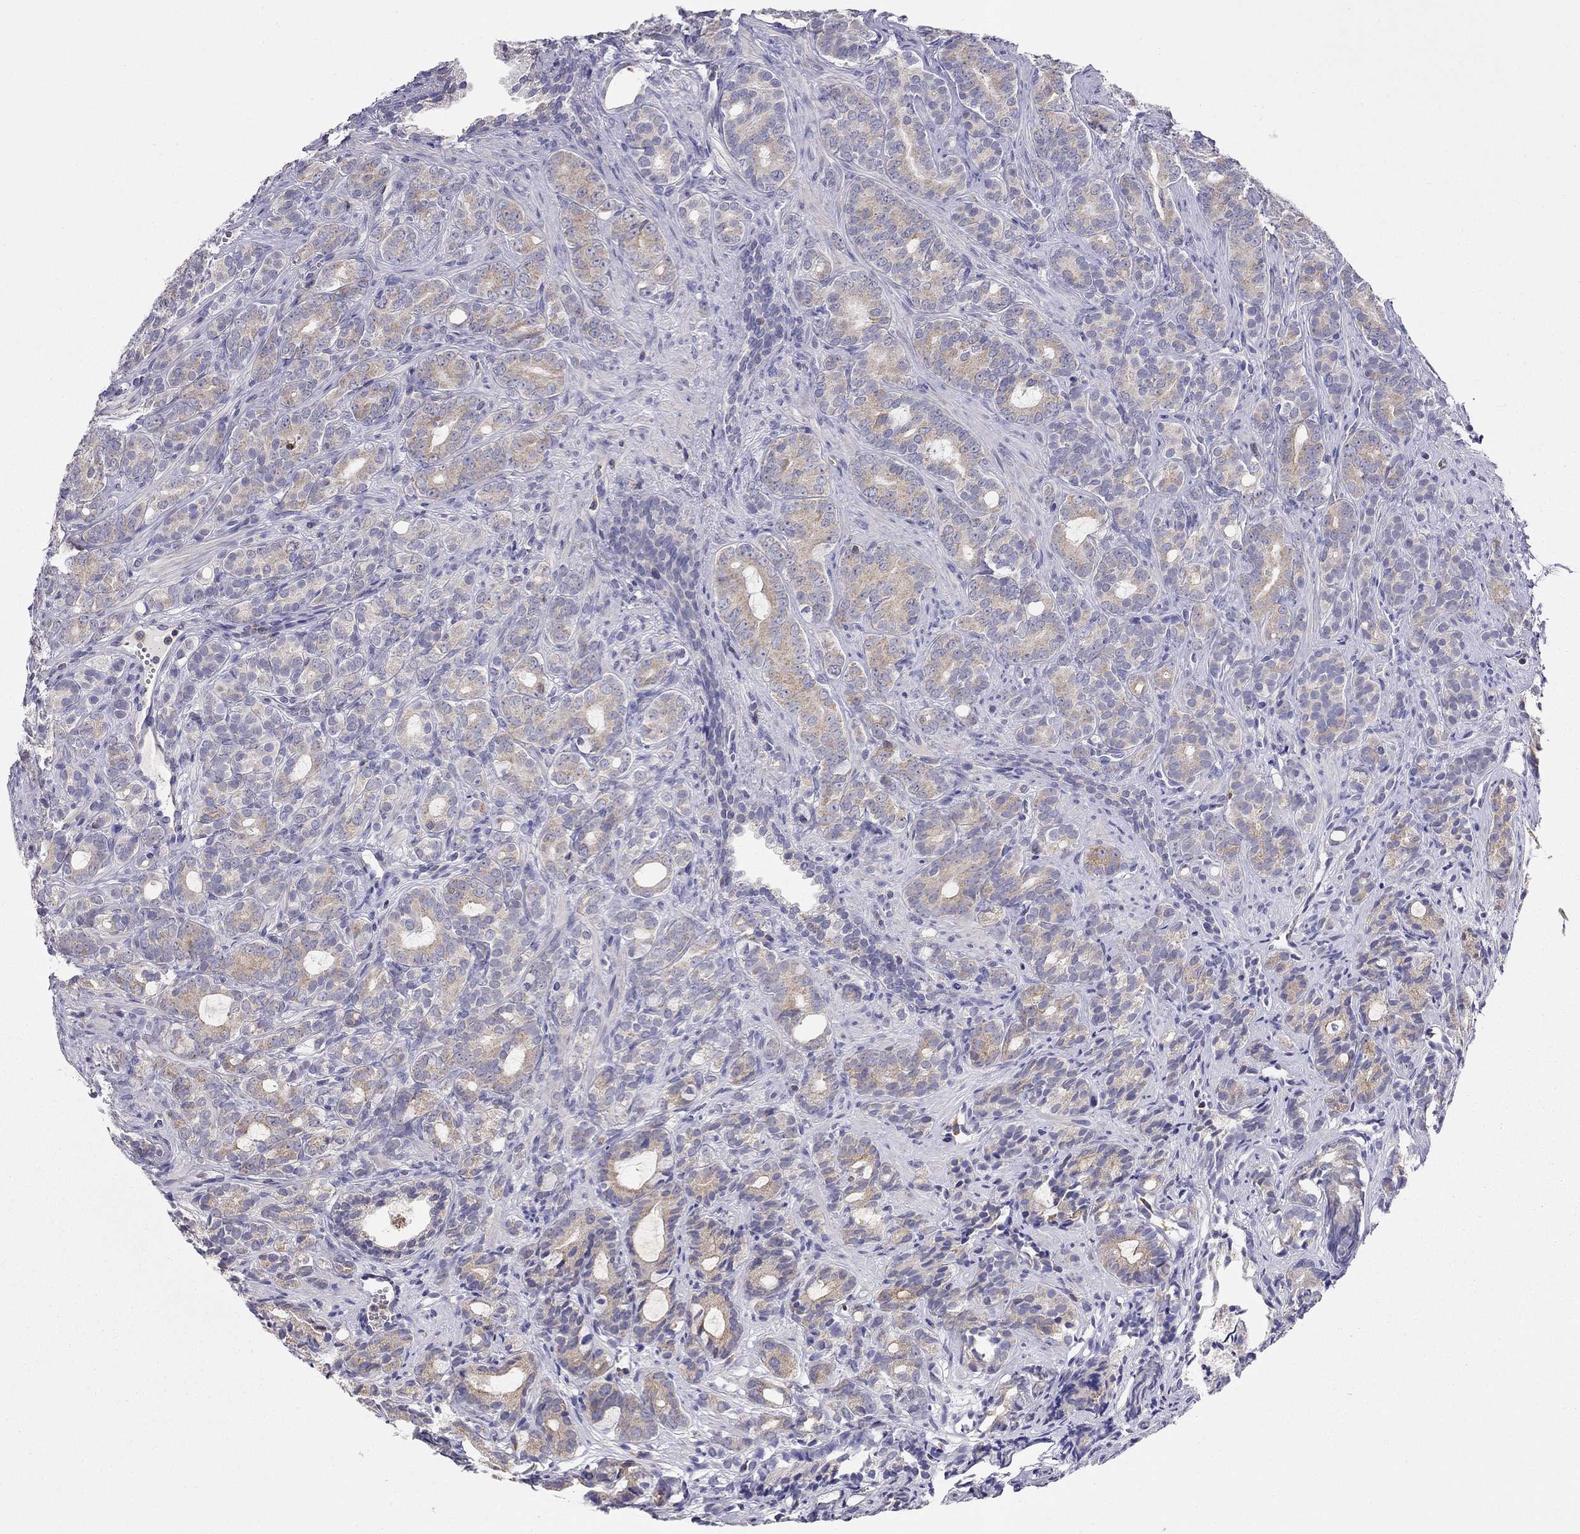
{"staining": {"intensity": "weak", "quantity": "25%-75%", "location": "cytoplasmic/membranous"}, "tissue": "prostate cancer", "cell_type": "Tumor cells", "image_type": "cancer", "snomed": [{"axis": "morphology", "description": "Adenocarcinoma, High grade"}, {"axis": "topography", "description": "Prostate"}], "caption": "Human prostate adenocarcinoma (high-grade) stained for a protein (brown) reveals weak cytoplasmic/membranous positive positivity in approximately 25%-75% of tumor cells.", "gene": "CITED1", "patient": {"sex": "male", "age": 84}}